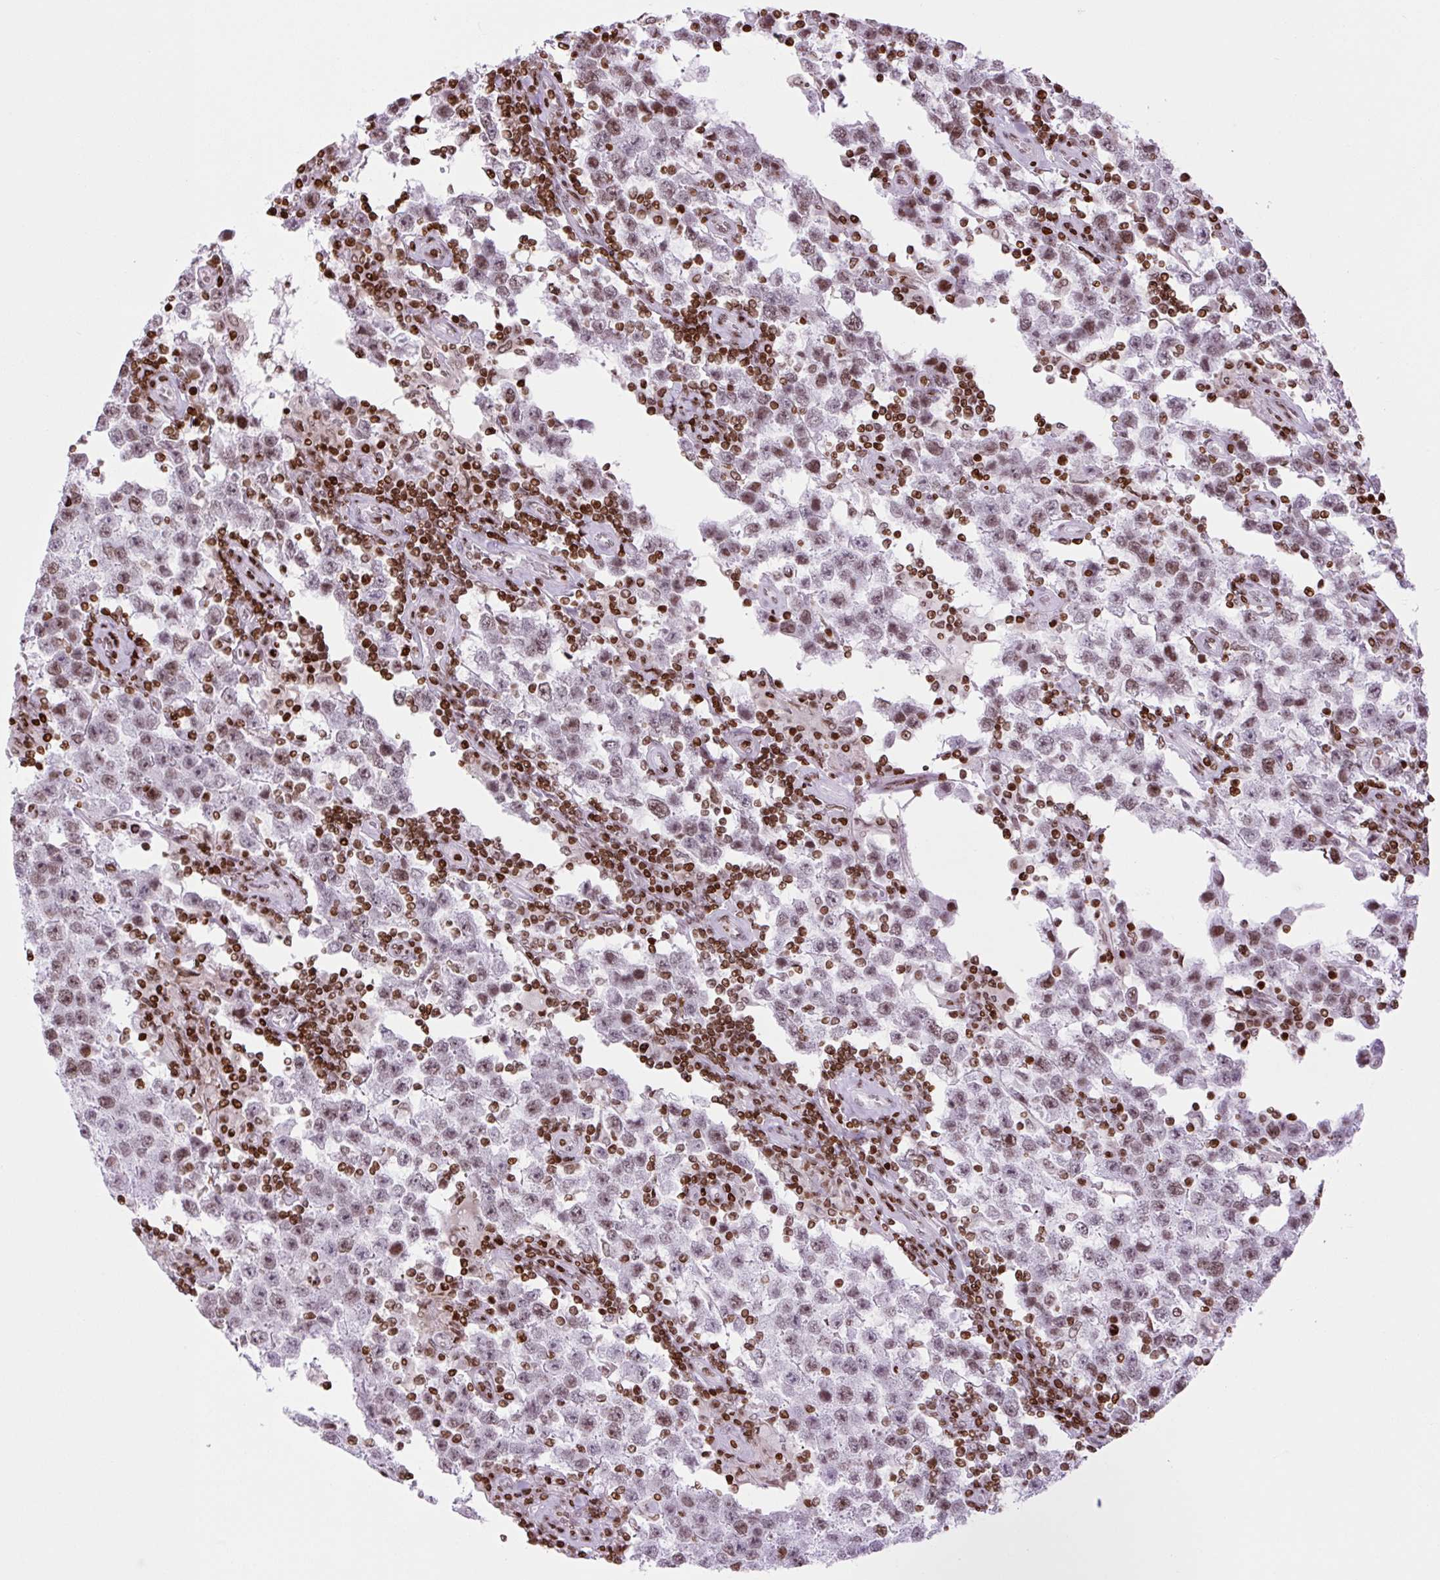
{"staining": {"intensity": "weak", "quantity": "25%-75%", "location": "nuclear"}, "tissue": "testis cancer", "cell_type": "Tumor cells", "image_type": "cancer", "snomed": [{"axis": "morphology", "description": "Normal tissue, NOS"}, {"axis": "morphology", "description": "Urothelial carcinoma, High grade"}, {"axis": "morphology", "description": "Seminoma, NOS"}, {"axis": "morphology", "description": "Carcinoma, Embryonal, NOS"}, {"axis": "topography", "description": "Urinary bladder"}, {"axis": "topography", "description": "Testis"}], "caption": "Brown immunohistochemical staining in human testis urothelial carcinoma (high-grade) shows weak nuclear positivity in approximately 25%-75% of tumor cells.", "gene": "H1-3", "patient": {"sex": "male", "age": 41}}